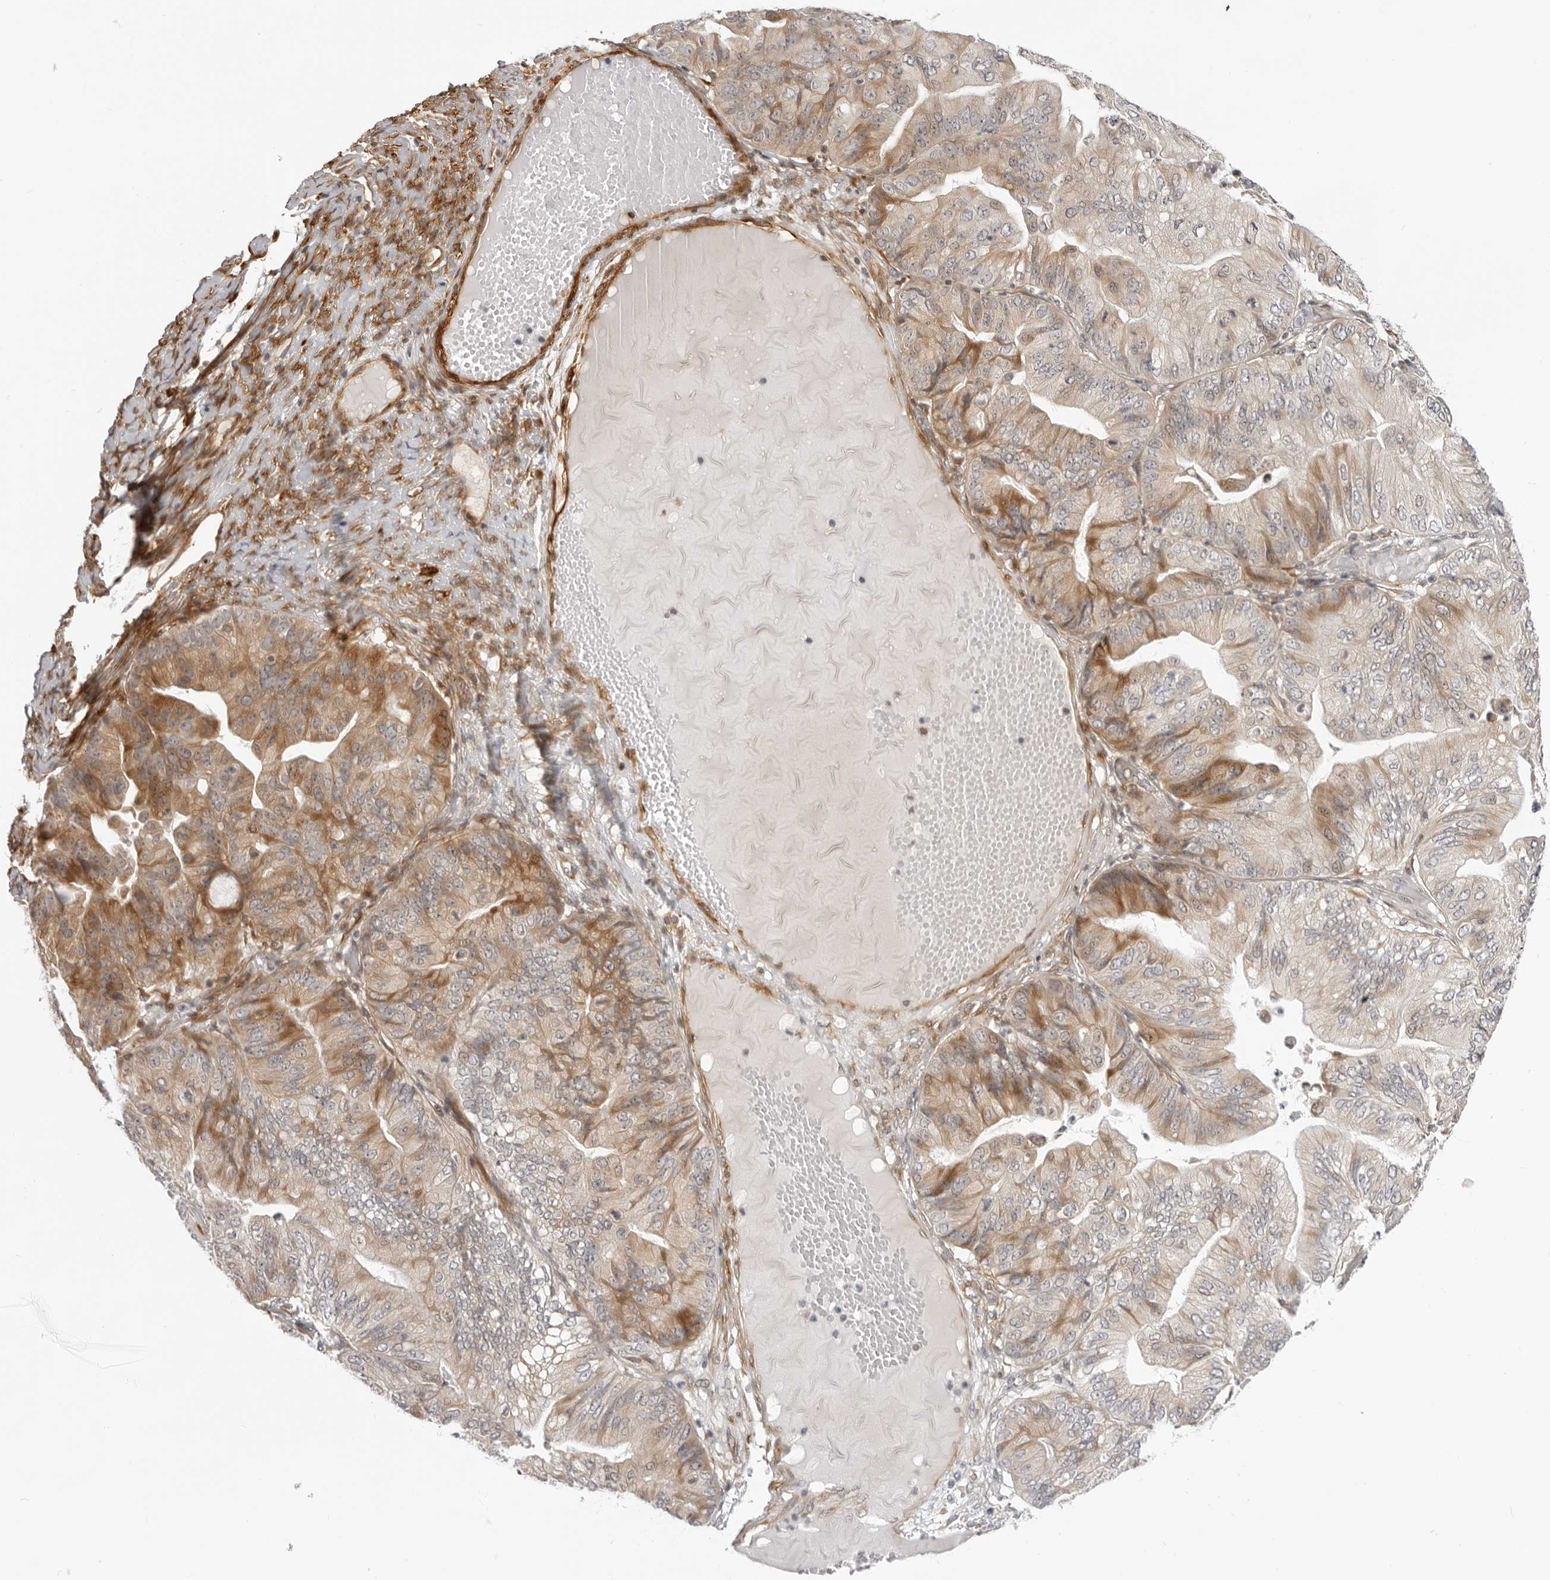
{"staining": {"intensity": "moderate", "quantity": ">75%", "location": "cytoplasmic/membranous"}, "tissue": "ovarian cancer", "cell_type": "Tumor cells", "image_type": "cancer", "snomed": [{"axis": "morphology", "description": "Cystadenocarcinoma, mucinous, NOS"}, {"axis": "topography", "description": "Ovary"}], "caption": "Human ovarian mucinous cystadenocarcinoma stained with a protein marker shows moderate staining in tumor cells.", "gene": "SRGAP2", "patient": {"sex": "female", "age": 61}}